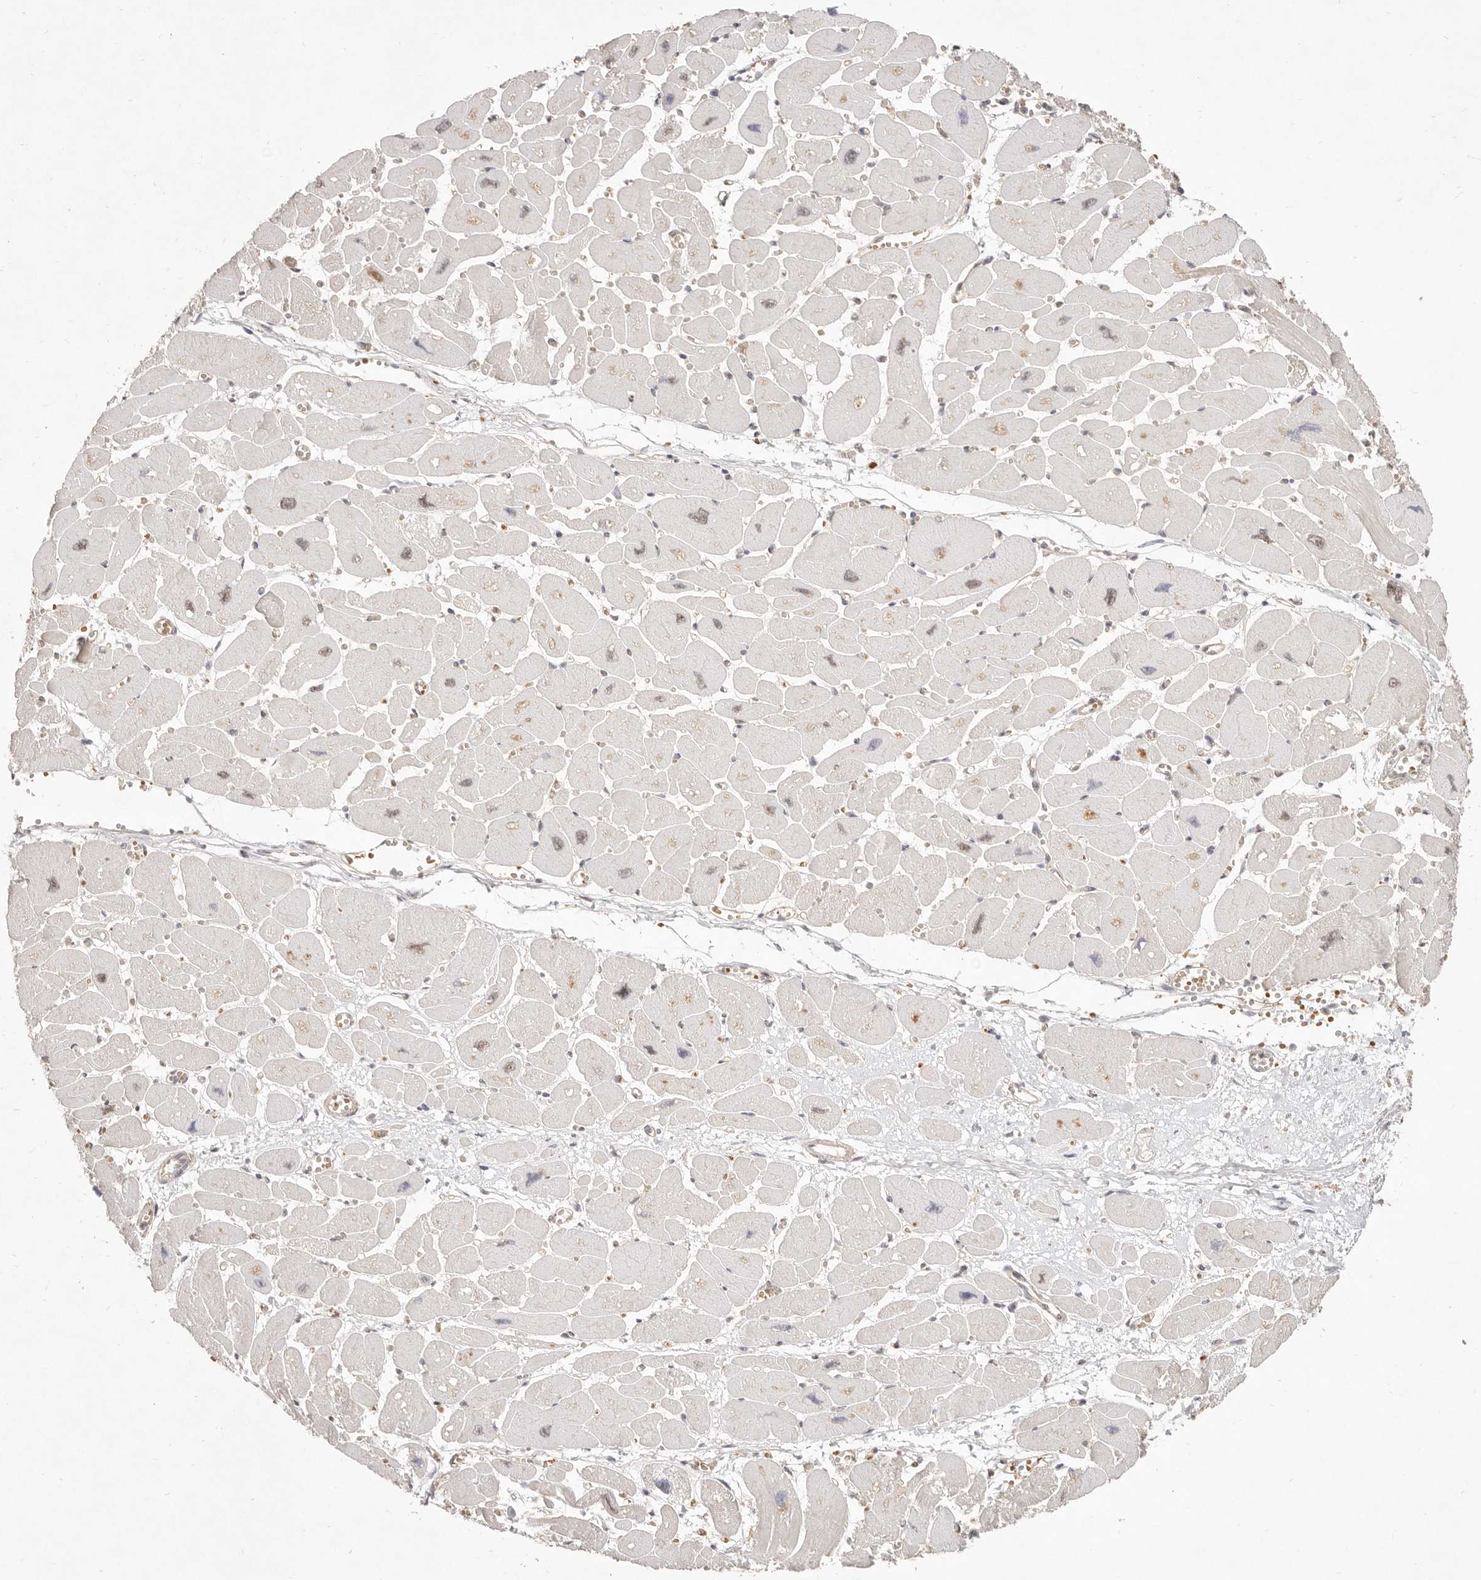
{"staining": {"intensity": "weak", "quantity": "<25%", "location": "cytoplasmic/membranous,nuclear"}, "tissue": "heart muscle", "cell_type": "Cardiomyocytes", "image_type": "normal", "snomed": [{"axis": "morphology", "description": "Normal tissue, NOS"}, {"axis": "topography", "description": "Heart"}], "caption": "An image of human heart muscle is negative for staining in cardiomyocytes. (DAB immunohistochemistry, high magnification).", "gene": "MEP1A", "patient": {"sex": "female", "age": 54}}